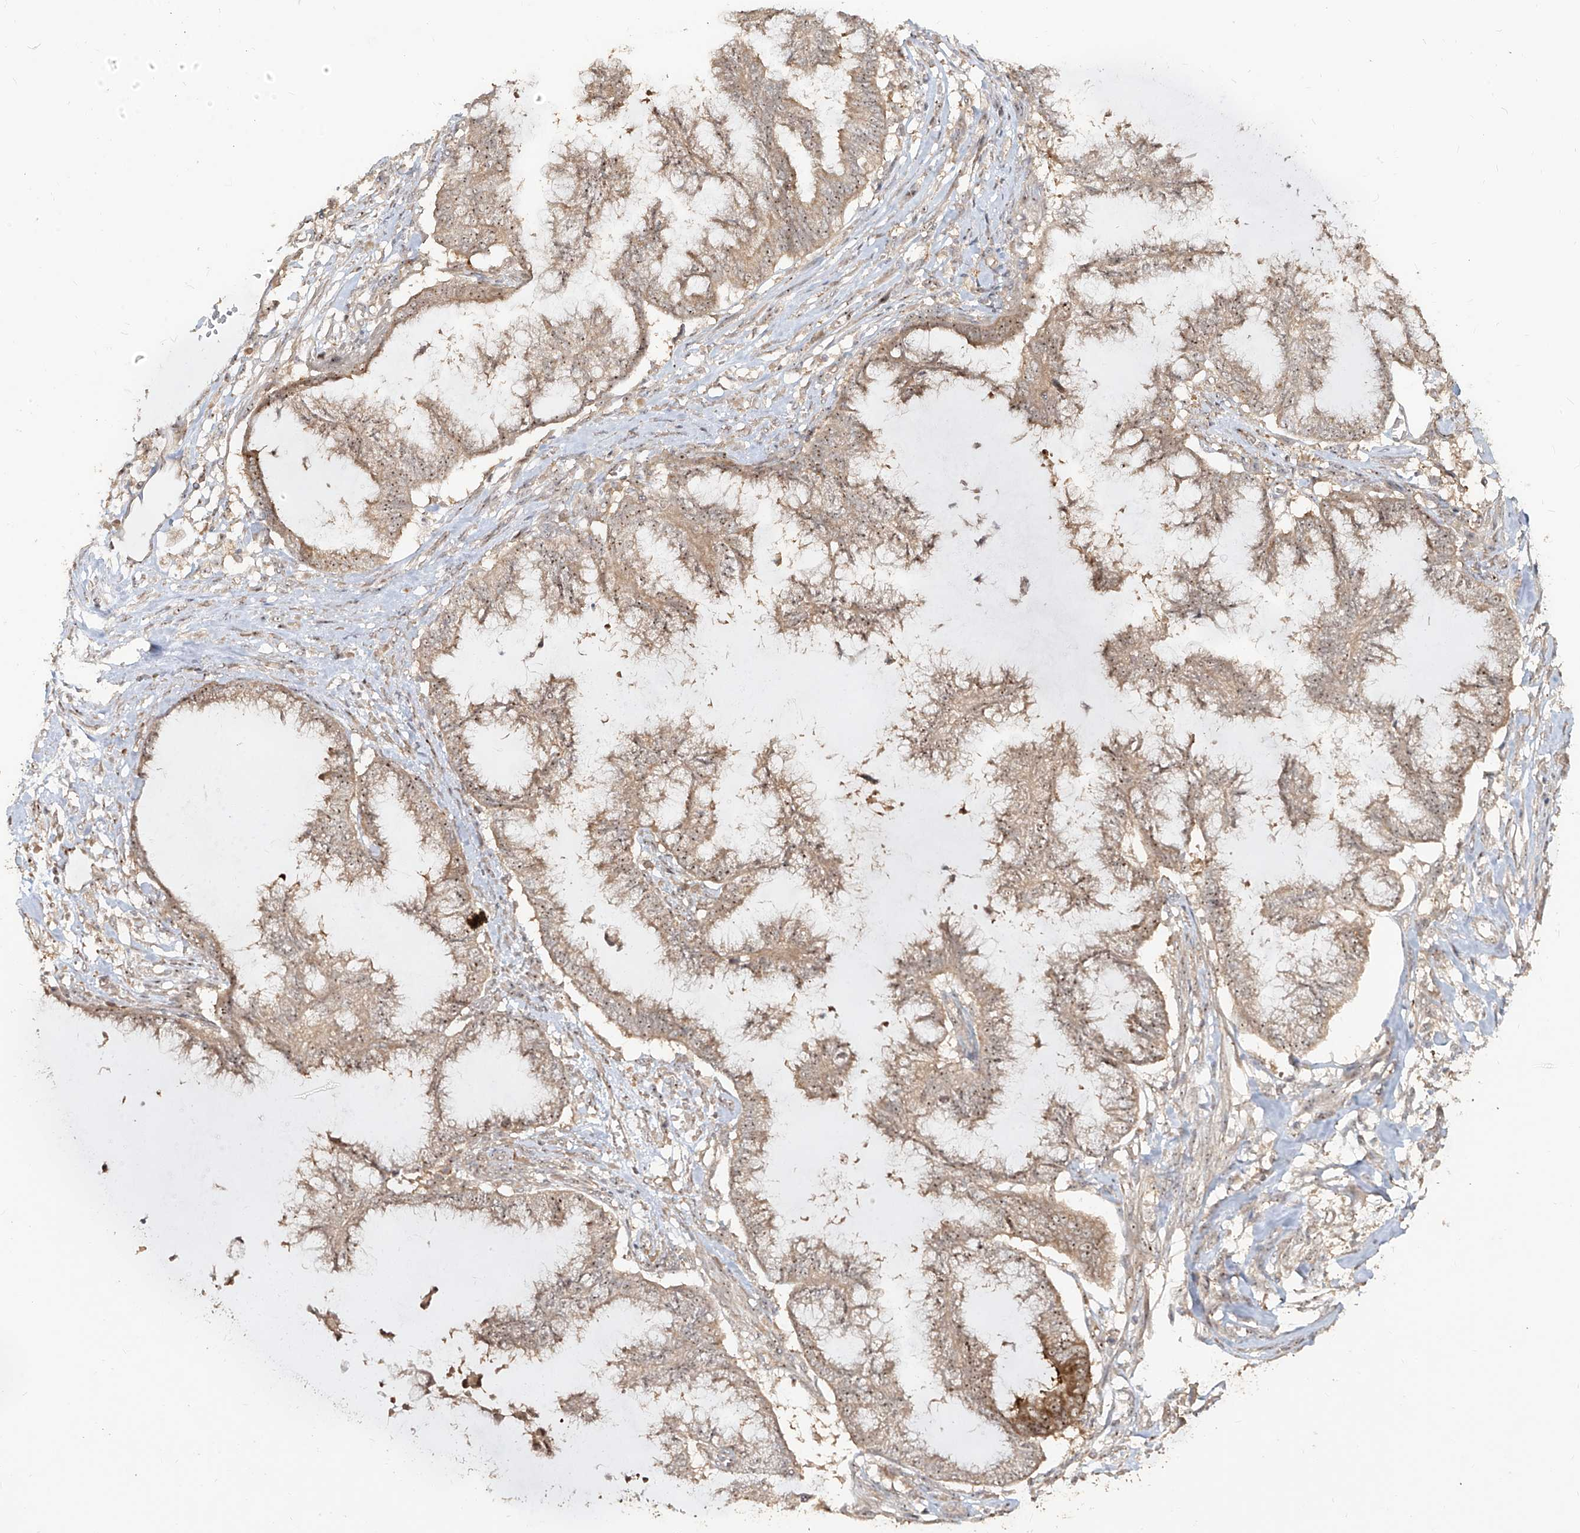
{"staining": {"intensity": "moderate", "quantity": ">75%", "location": "cytoplasmic/membranous,nuclear"}, "tissue": "endometrial cancer", "cell_type": "Tumor cells", "image_type": "cancer", "snomed": [{"axis": "morphology", "description": "Adenocarcinoma, NOS"}, {"axis": "topography", "description": "Endometrium"}], "caption": "Immunohistochemistry micrograph of neoplastic tissue: human endometrial adenocarcinoma stained using immunohistochemistry displays medium levels of moderate protein expression localized specifically in the cytoplasmic/membranous and nuclear of tumor cells, appearing as a cytoplasmic/membranous and nuclear brown color.", "gene": "BYSL", "patient": {"sex": "female", "age": 86}}